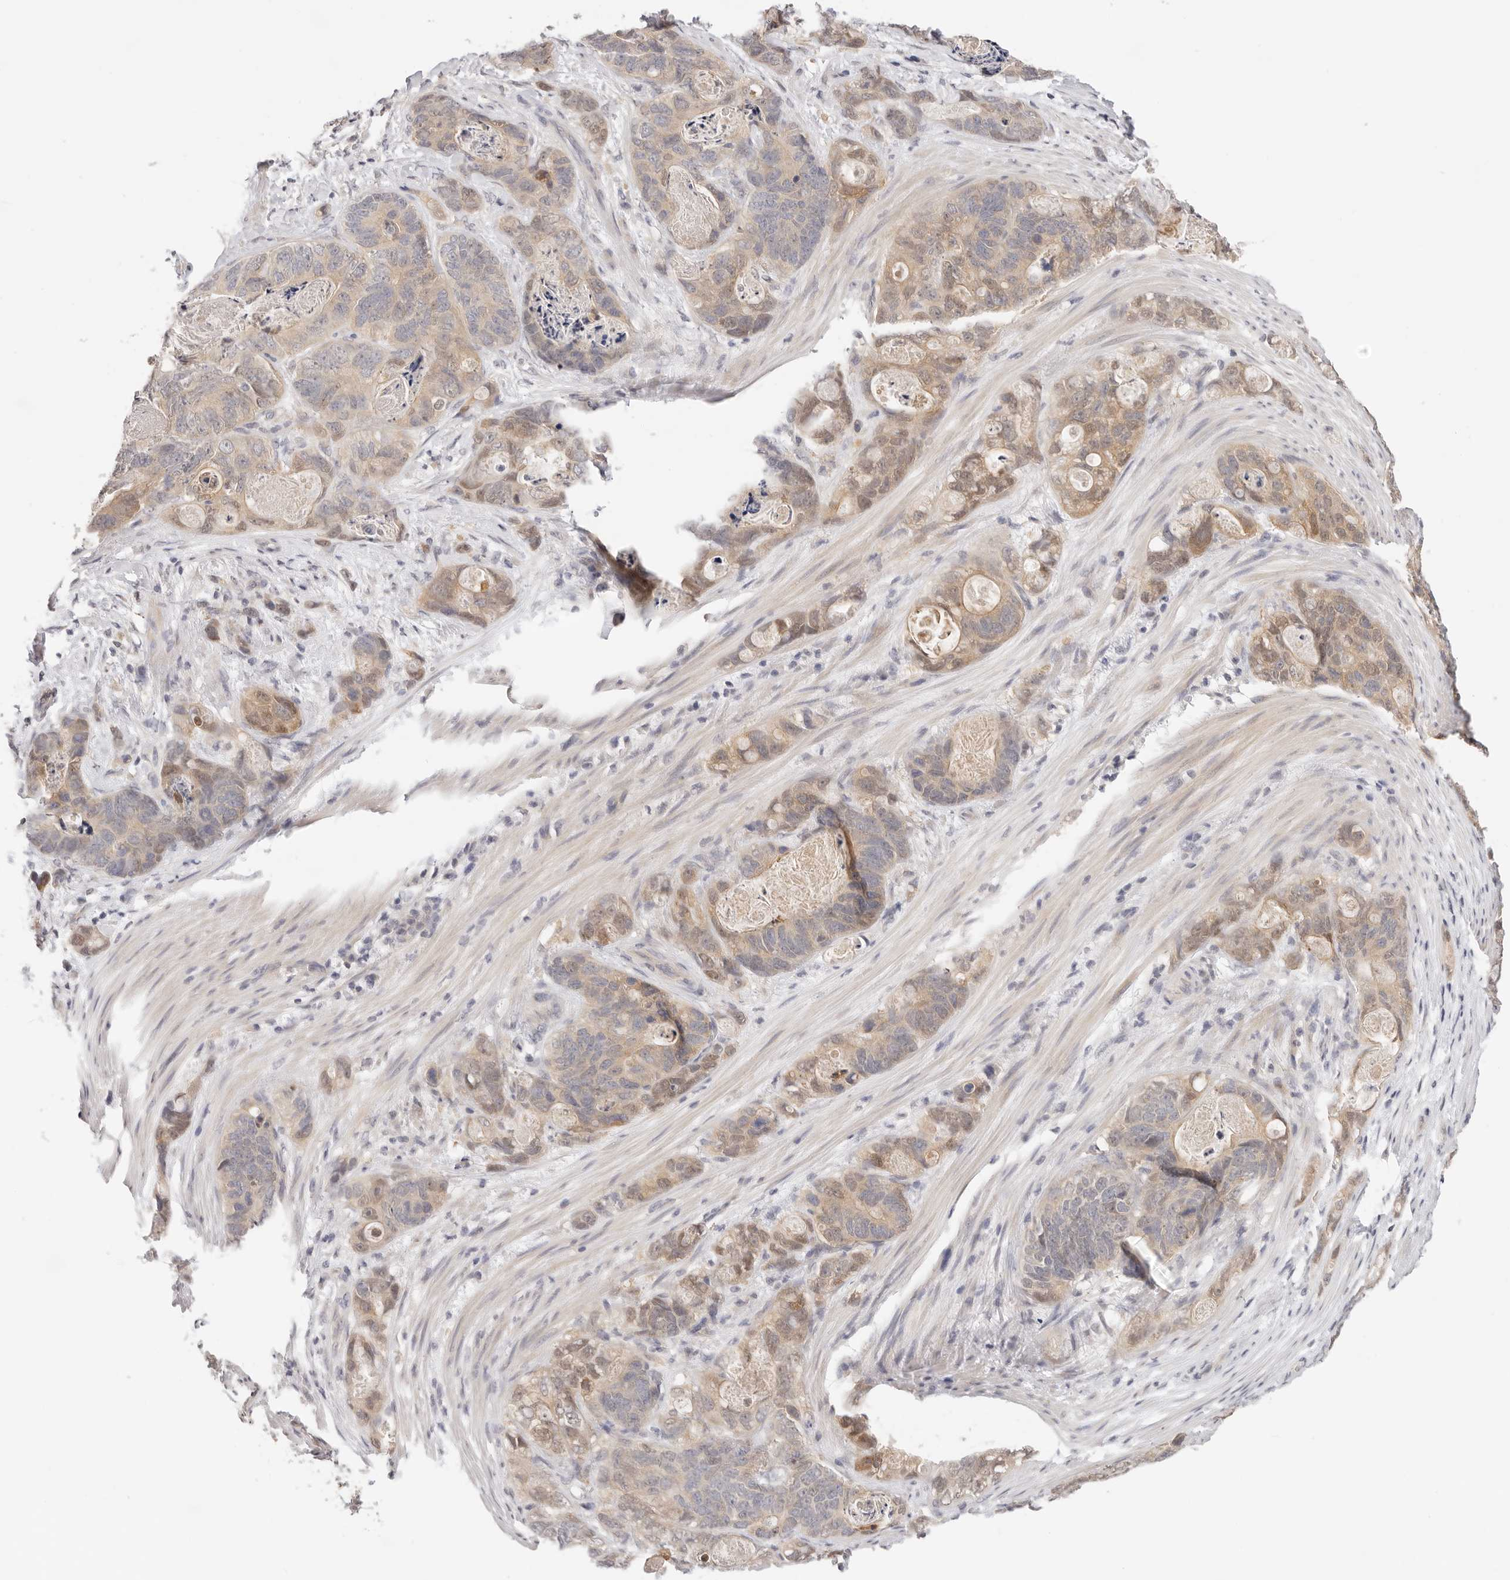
{"staining": {"intensity": "moderate", "quantity": "25%-75%", "location": "cytoplasmic/membranous,nuclear"}, "tissue": "stomach cancer", "cell_type": "Tumor cells", "image_type": "cancer", "snomed": [{"axis": "morphology", "description": "Normal tissue, NOS"}, {"axis": "morphology", "description": "Adenocarcinoma, NOS"}, {"axis": "topography", "description": "Stomach"}], "caption": "DAB immunohistochemical staining of human stomach cancer (adenocarcinoma) exhibits moderate cytoplasmic/membranous and nuclear protein expression in approximately 25%-75% of tumor cells.", "gene": "GGPS1", "patient": {"sex": "female", "age": 89}}